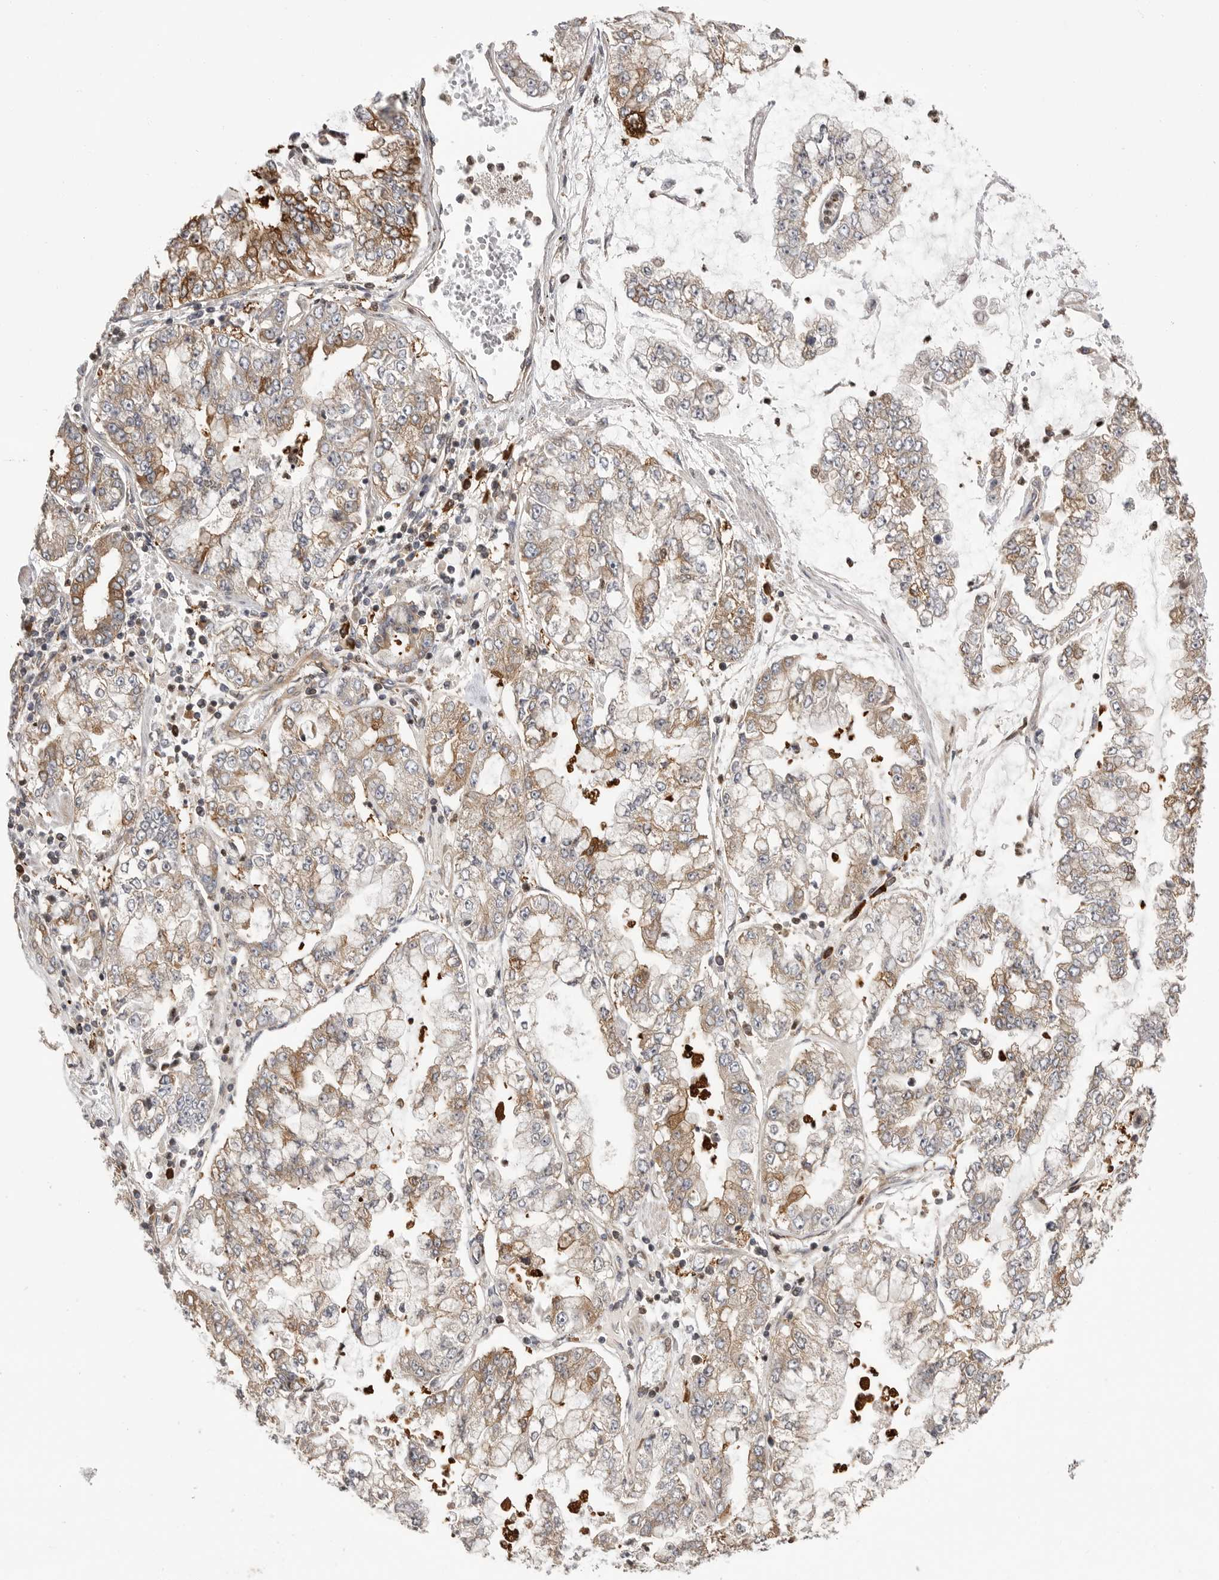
{"staining": {"intensity": "weak", "quantity": "25%-75%", "location": "cytoplasmic/membranous"}, "tissue": "stomach cancer", "cell_type": "Tumor cells", "image_type": "cancer", "snomed": [{"axis": "morphology", "description": "Adenocarcinoma, NOS"}, {"axis": "topography", "description": "Stomach"}], "caption": "Protein positivity by IHC shows weak cytoplasmic/membranous expression in approximately 25%-75% of tumor cells in adenocarcinoma (stomach). (DAB = brown stain, brightfield microscopy at high magnification).", "gene": "OXR1", "patient": {"sex": "male", "age": 76}}